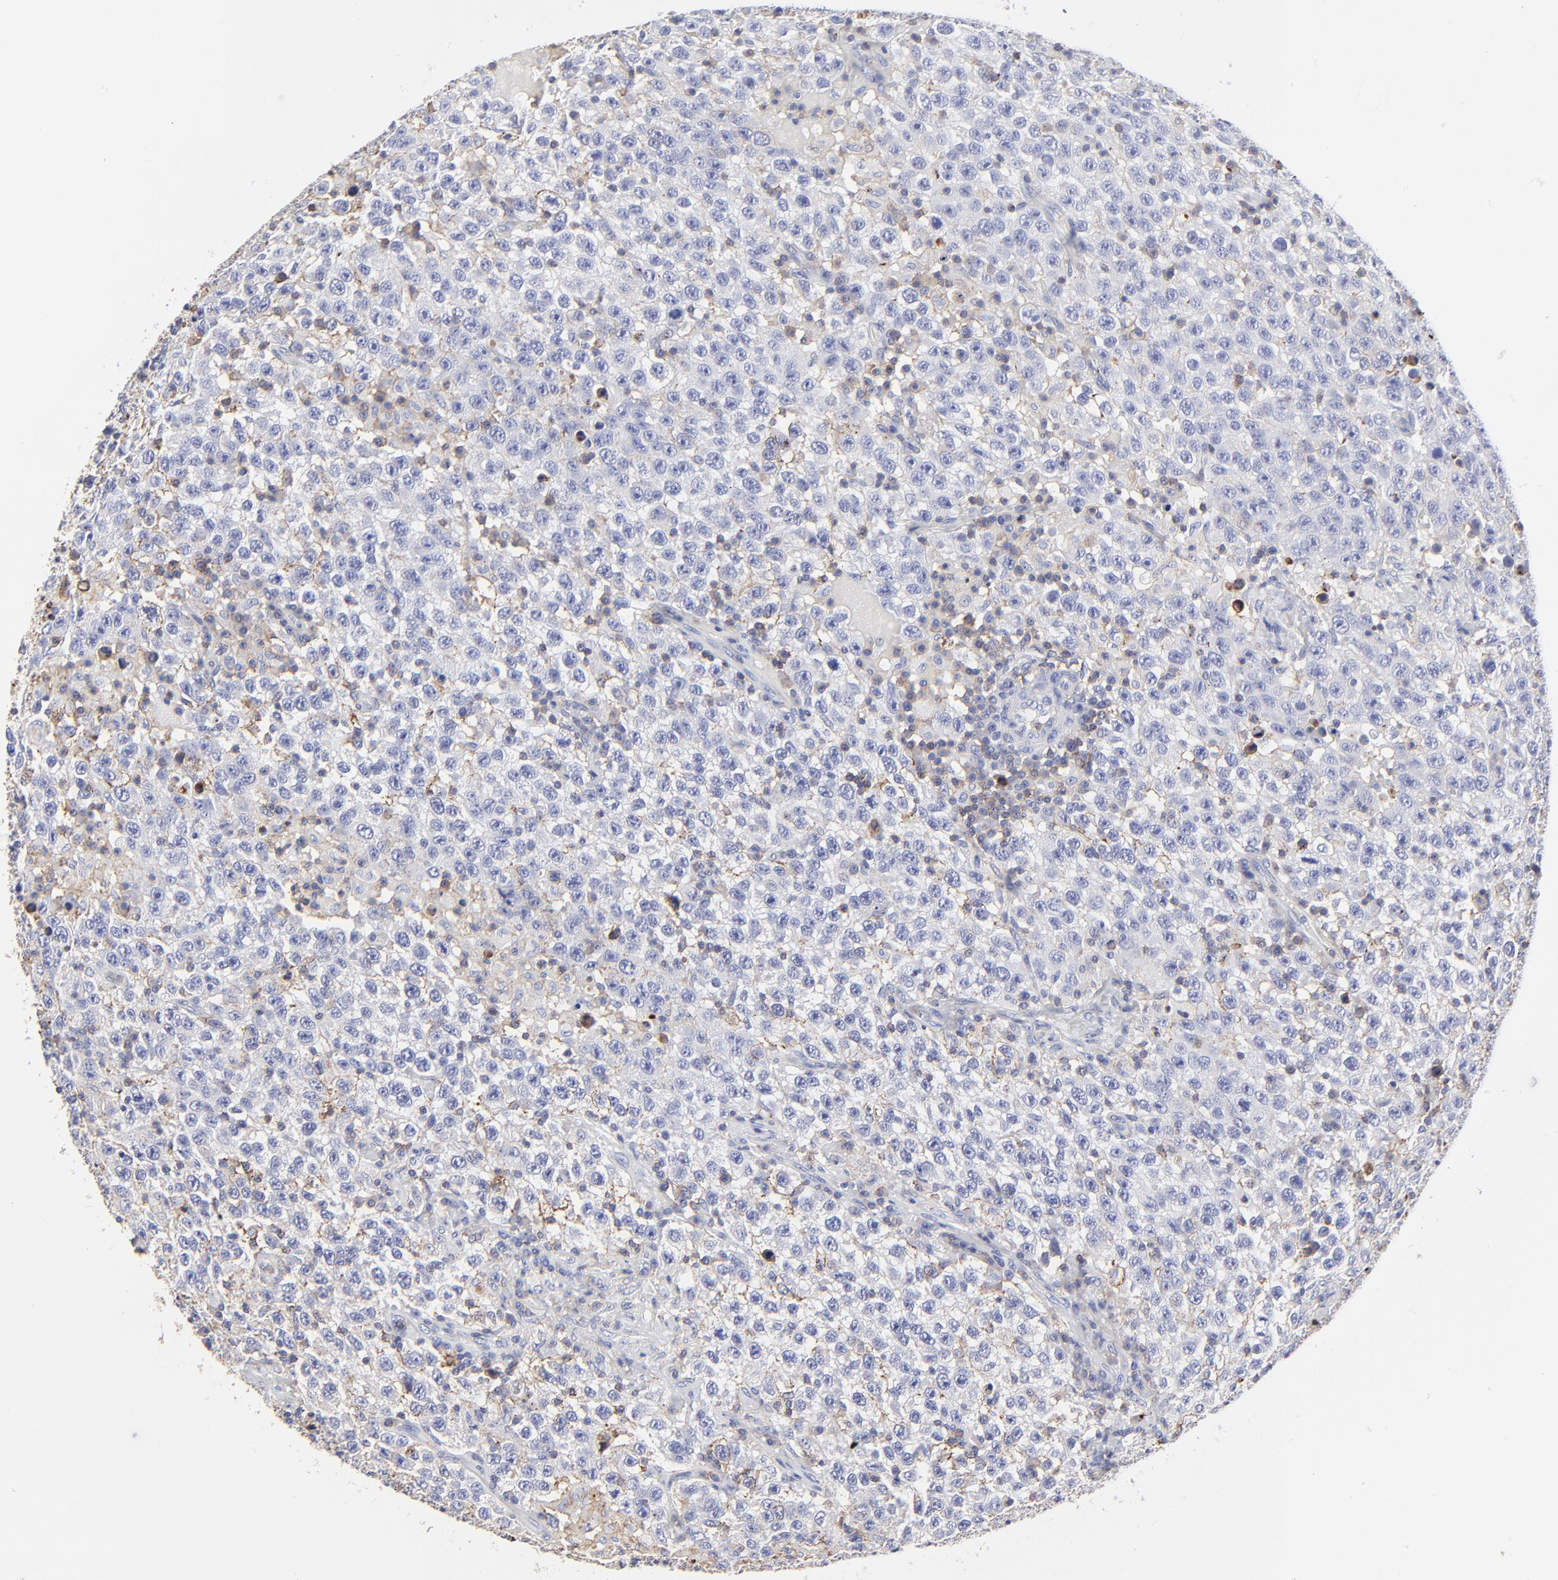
{"staining": {"intensity": "moderate", "quantity": "25%-75%", "location": "cytoplasmic/membranous"}, "tissue": "testis cancer", "cell_type": "Tumor cells", "image_type": "cancer", "snomed": [{"axis": "morphology", "description": "Seminoma, NOS"}, {"axis": "topography", "description": "Testis"}], "caption": "IHC of human seminoma (testis) reveals medium levels of moderate cytoplasmic/membranous staining in about 25%-75% of tumor cells. The staining was performed using DAB (3,3'-diaminobenzidine), with brown indicating positive protein expression. Nuclei are stained blue with hematoxylin.", "gene": "ANXA6", "patient": {"sex": "male", "age": 41}}